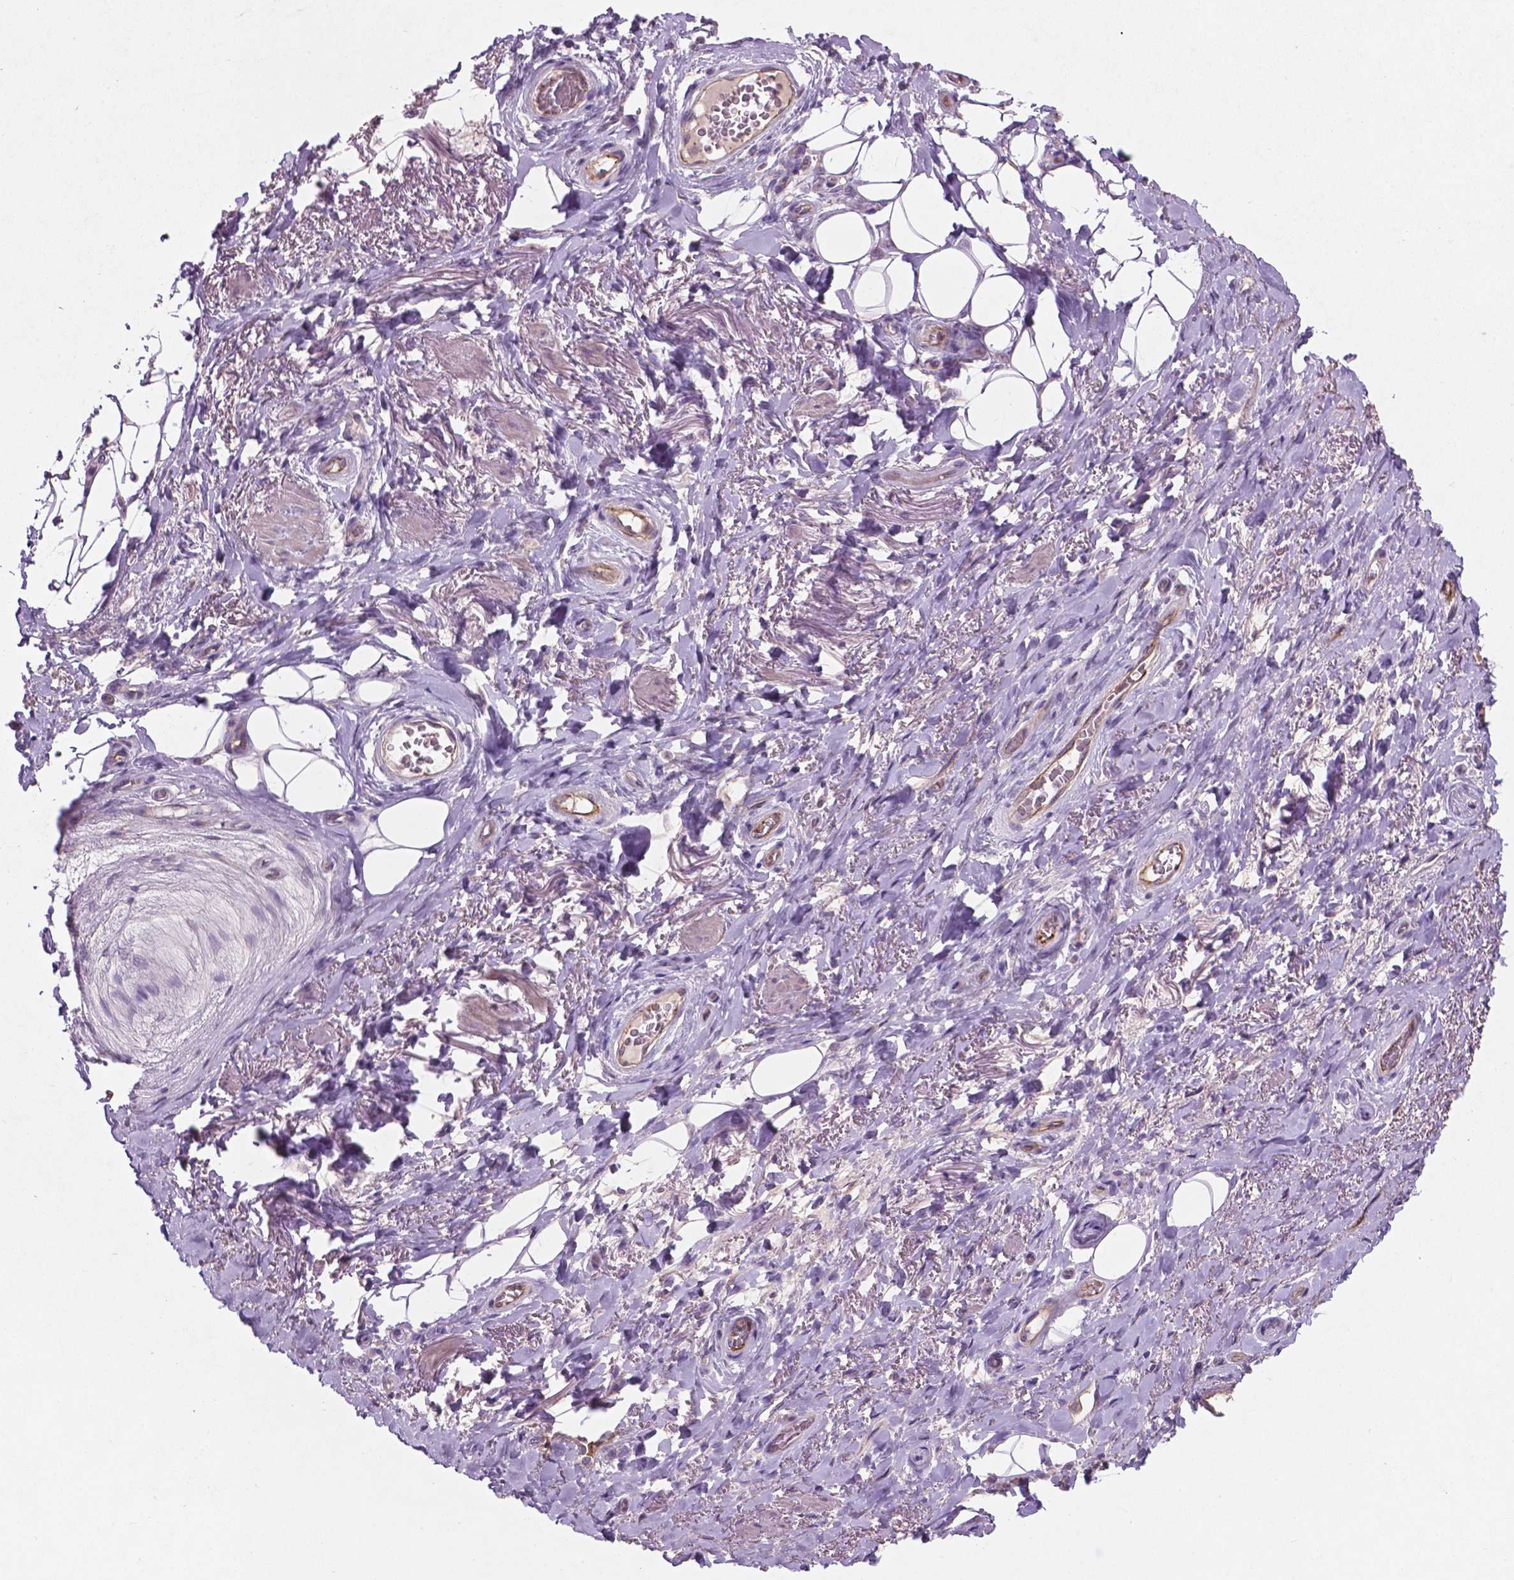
{"staining": {"intensity": "negative", "quantity": "none", "location": "none"}, "tissue": "adipose tissue", "cell_type": "Adipocytes", "image_type": "normal", "snomed": [{"axis": "morphology", "description": "Normal tissue, NOS"}, {"axis": "topography", "description": "Anal"}, {"axis": "topography", "description": "Peripheral nerve tissue"}], "caption": "Human adipose tissue stained for a protein using IHC shows no positivity in adipocytes.", "gene": "ARL5C", "patient": {"sex": "male", "age": 53}}